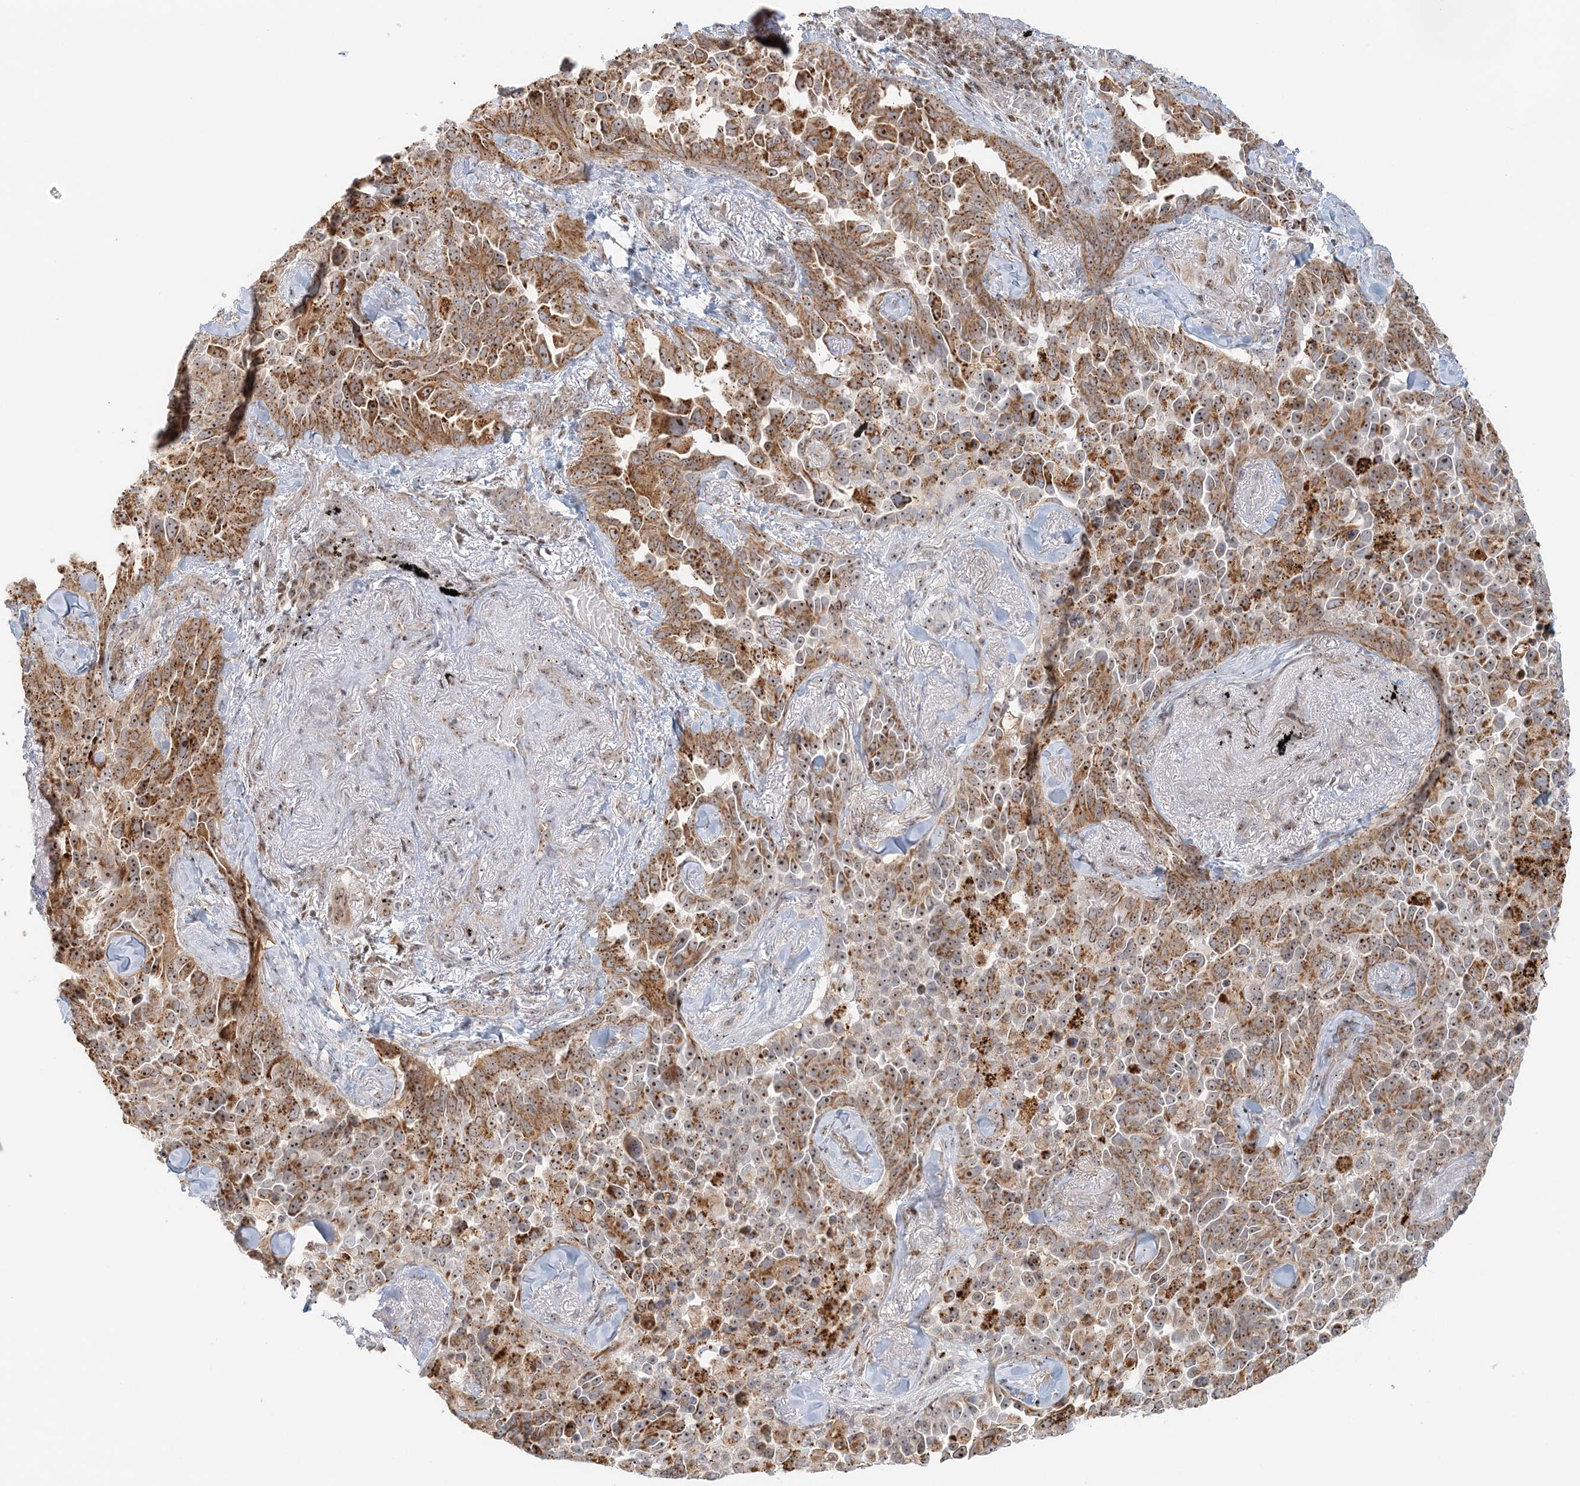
{"staining": {"intensity": "strong", "quantity": ">75%", "location": "cytoplasmic/membranous,nuclear"}, "tissue": "lung cancer", "cell_type": "Tumor cells", "image_type": "cancer", "snomed": [{"axis": "morphology", "description": "Adenocarcinoma, NOS"}, {"axis": "topography", "description": "Lung"}], "caption": "Immunohistochemistry (DAB) staining of human lung cancer reveals strong cytoplasmic/membranous and nuclear protein positivity in approximately >75% of tumor cells. (brown staining indicates protein expression, while blue staining denotes nuclei).", "gene": "UBE2F", "patient": {"sex": "female", "age": 67}}